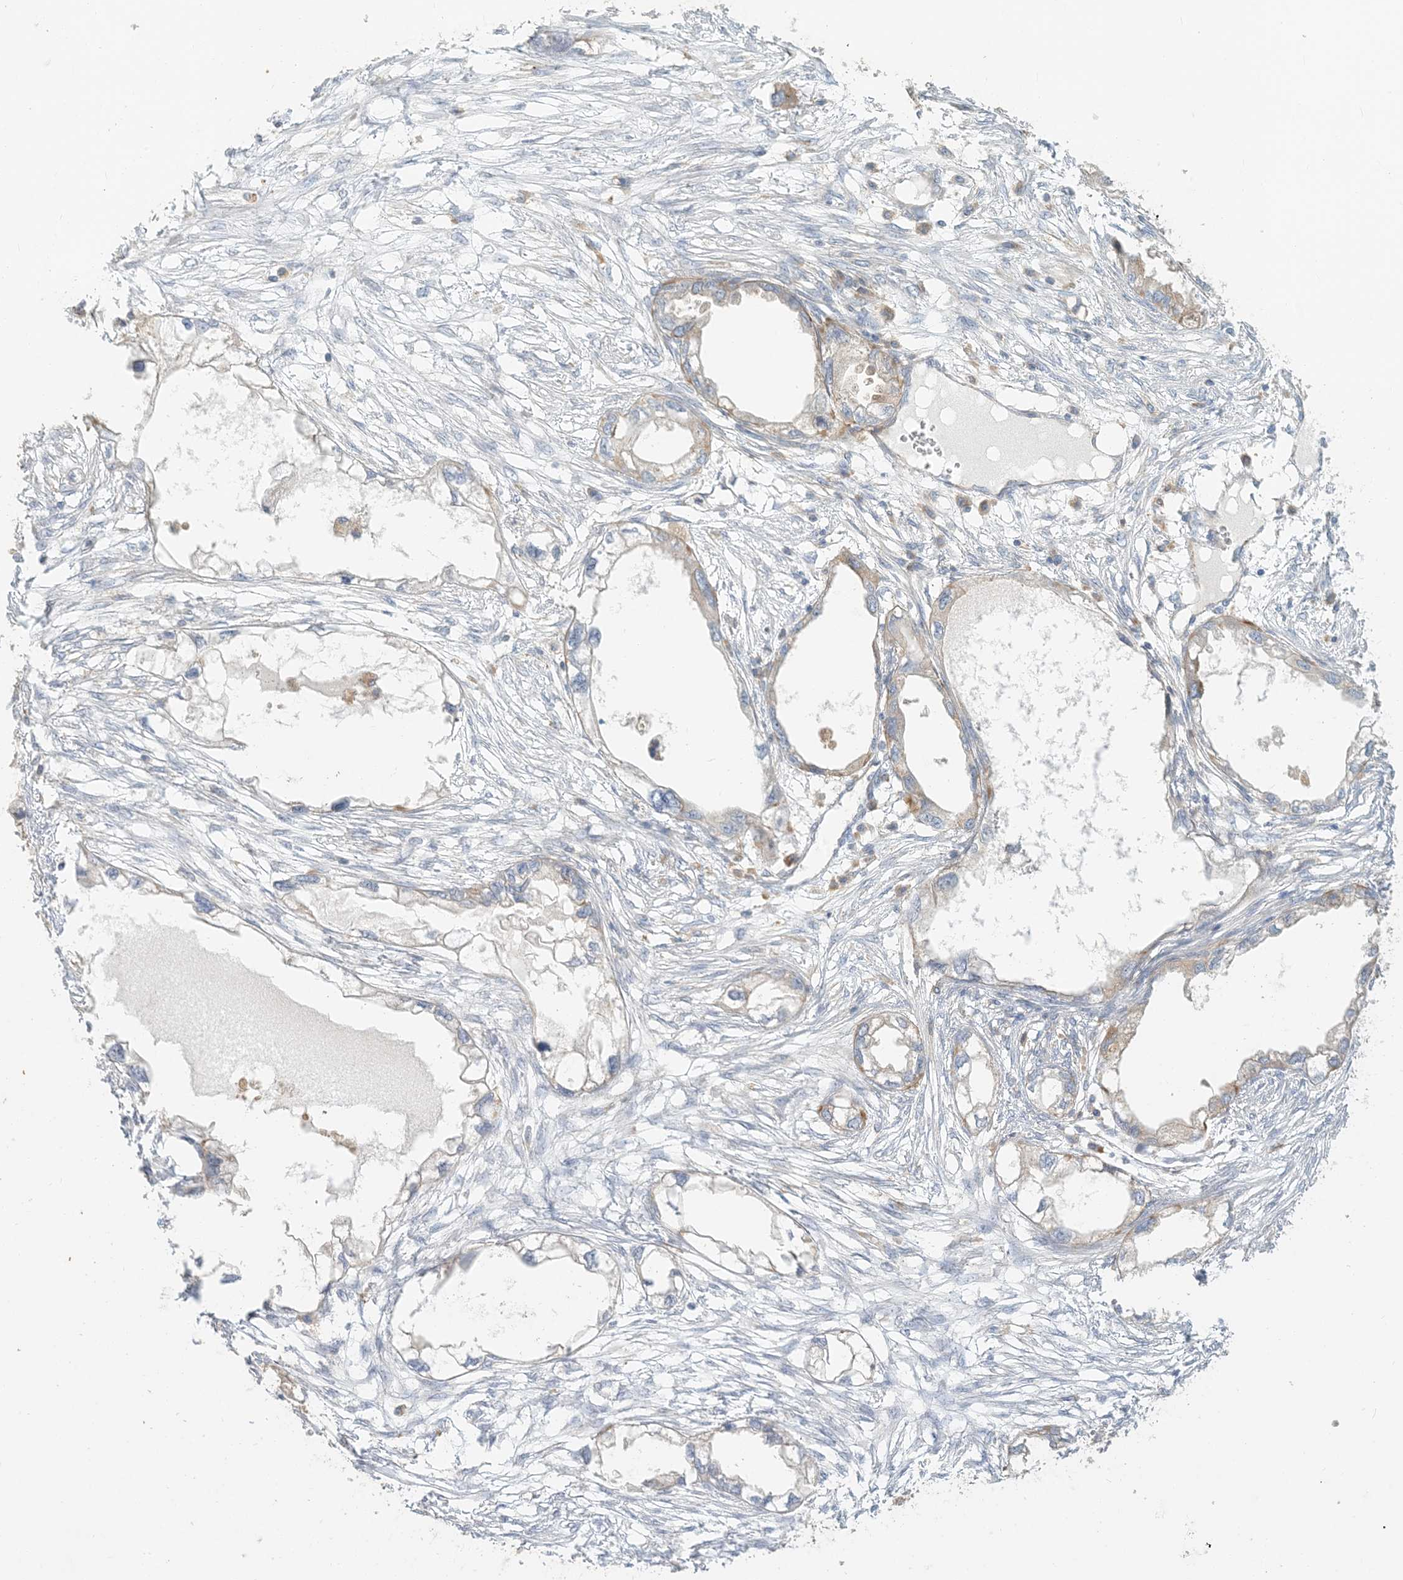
{"staining": {"intensity": "weak", "quantity": "25%-75%", "location": "cytoplasmic/membranous"}, "tissue": "endometrial cancer", "cell_type": "Tumor cells", "image_type": "cancer", "snomed": [{"axis": "morphology", "description": "Adenocarcinoma, NOS"}, {"axis": "morphology", "description": "Adenocarcinoma, metastatic, NOS"}, {"axis": "topography", "description": "Adipose tissue"}, {"axis": "topography", "description": "Endometrium"}], "caption": "High-magnification brightfield microscopy of endometrial adenocarcinoma stained with DAB (brown) and counterstained with hematoxylin (blue). tumor cells exhibit weak cytoplasmic/membranous positivity is seen in approximately25%-75% of cells.", "gene": "SPPL2A", "patient": {"sex": "female", "age": 67}}